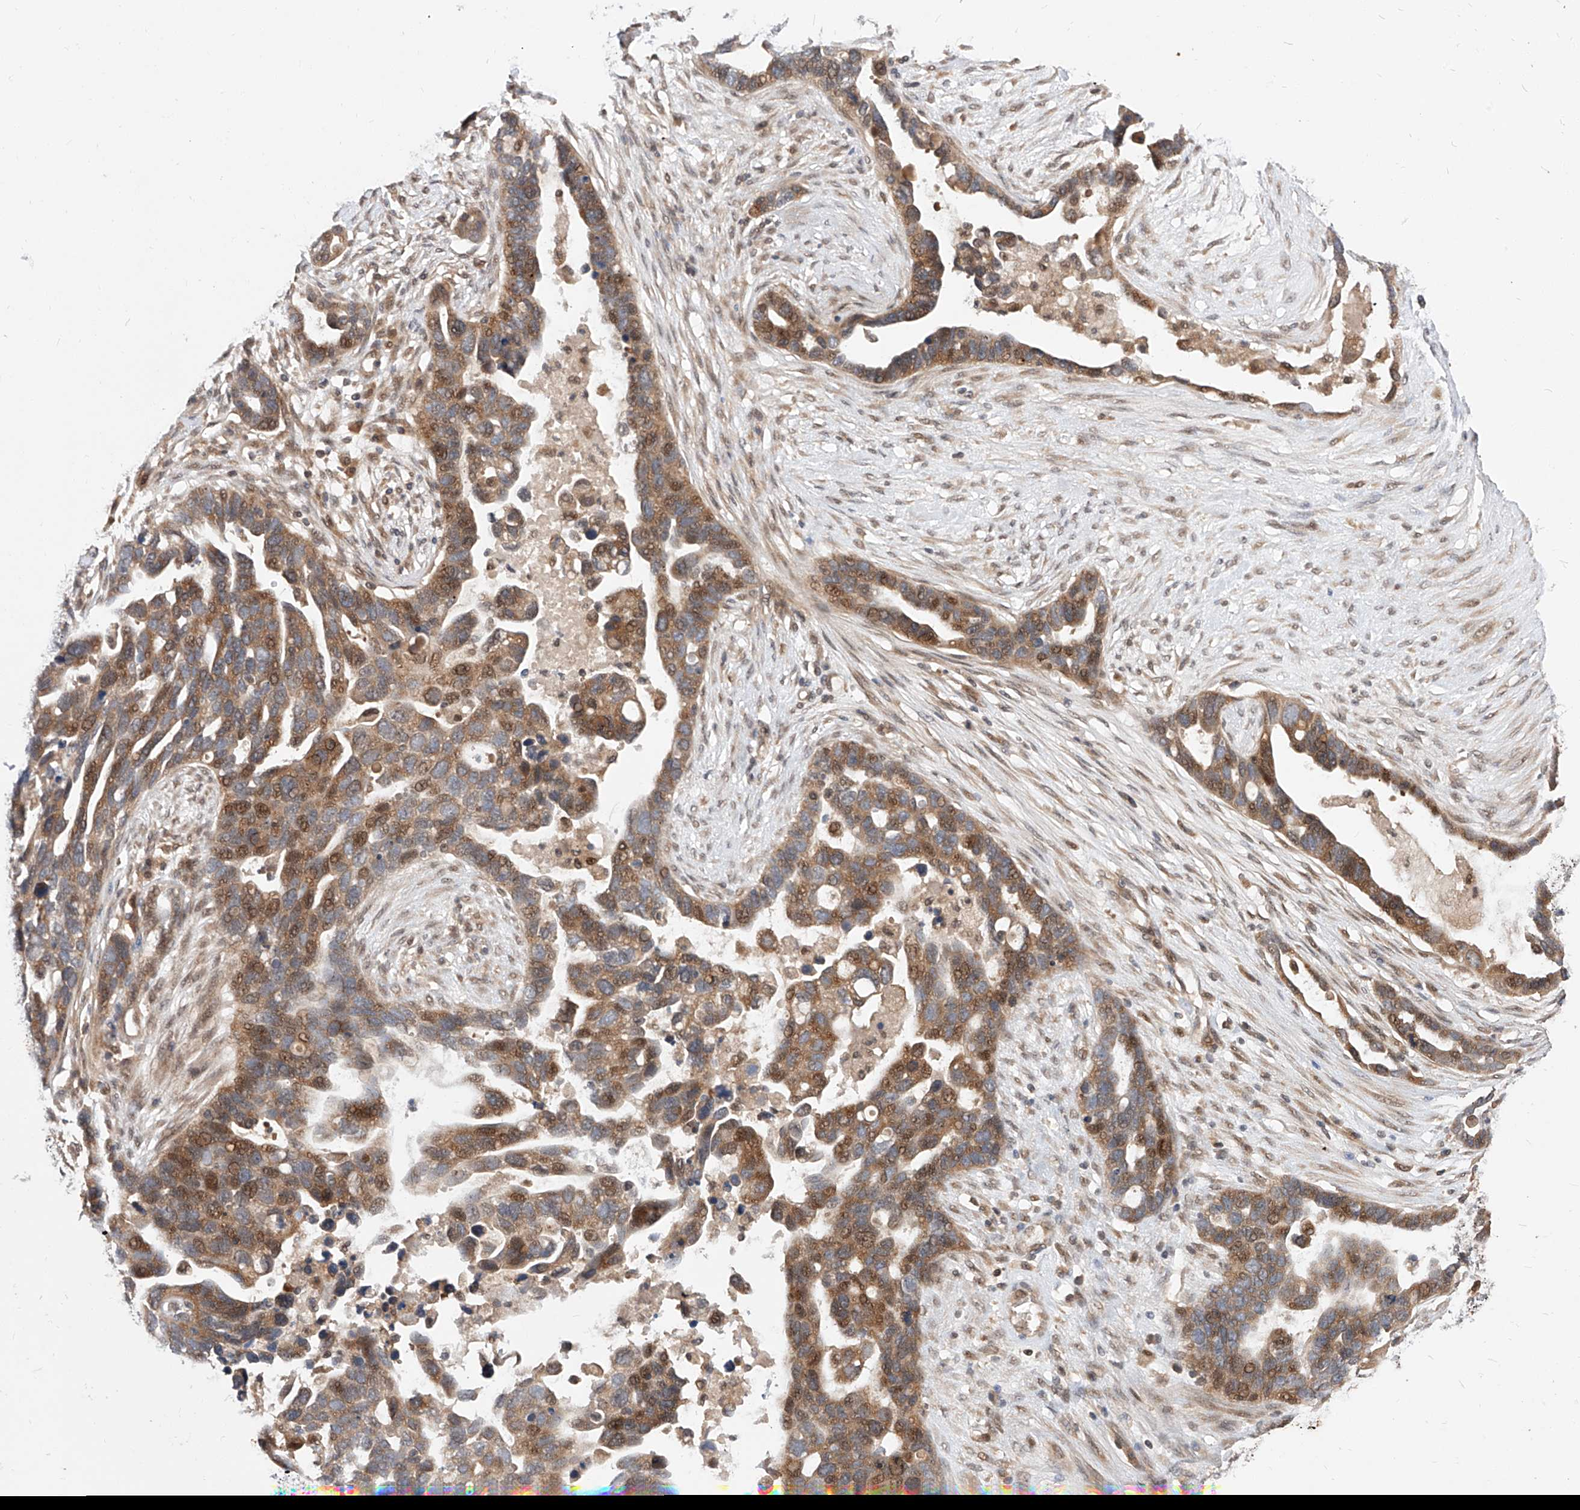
{"staining": {"intensity": "moderate", "quantity": ">75%", "location": "cytoplasmic/membranous,nuclear"}, "tissue": "ovarian cancer", "cell_type": "Tumor cells", "image_type": "cancer", "snomed": [{"axis": "morphology", "description": "Cystadenocarcinoma, serous, NOS"}, {"axis": "topography", "description": "Ovary"}], "caption": "High-magnification brightfield microscopy of ovarian serous cystadenocarcinoma stained with DAB (3,3'-diaminobenzidine) (brown) and counterstained with hematoxylin (blue). tumor cells exhibit moderate cytoplasmic/membranous and nuclear positivity is identified in approximately>75% of cells.", "gene": "DIRAS3", "patient": {"sex": "female", "age": 54}}